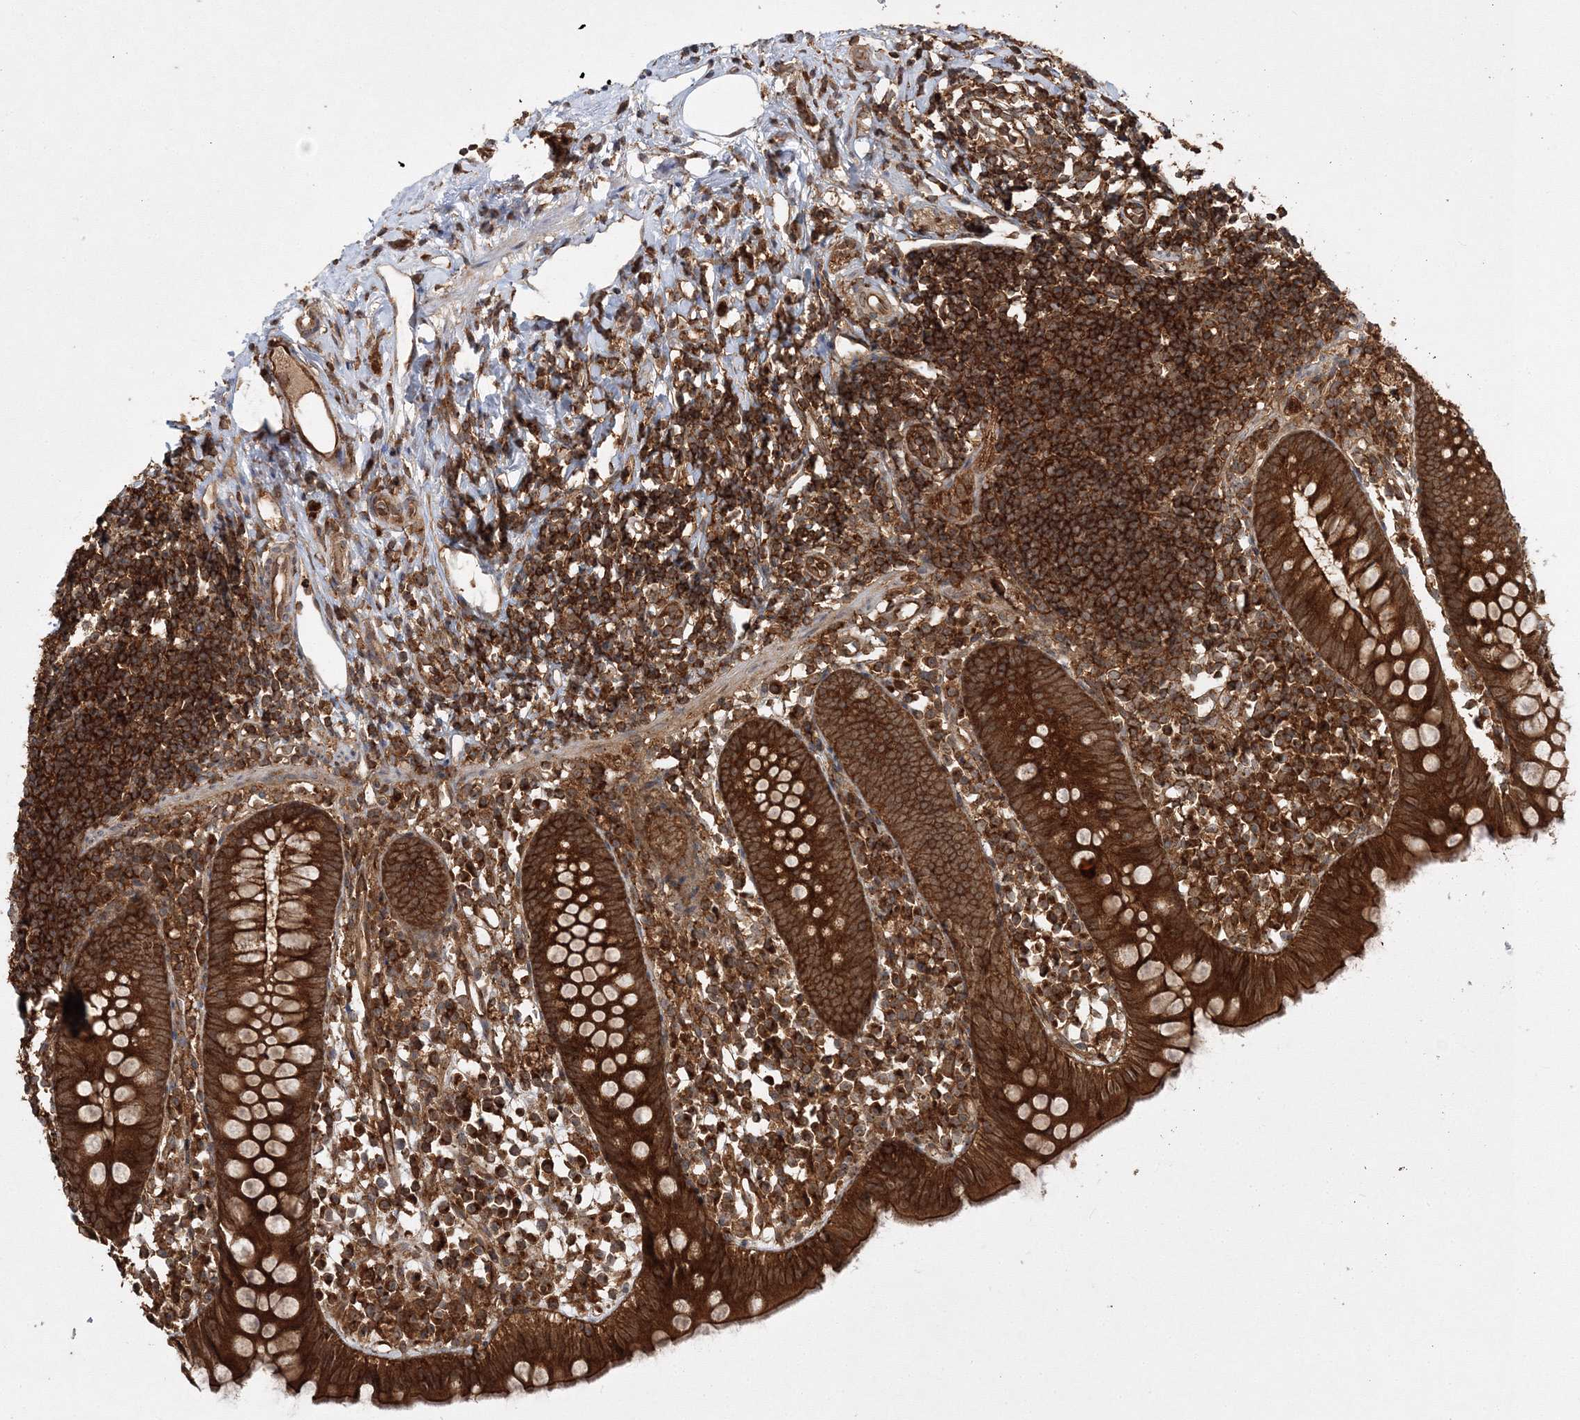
{"staining": {"intensity": "strong", "quantity": ">75%", "location": "cytoplasmic/membranous"}, "tissue": "appendix", "cell_type": "Glandular cells", "image_type": "normal", "snomed": [{"axis": "morphology", "description": "Normal tissue, NOS"}, {"axis": "topography", "description": "Appendix"}], "caption": "A high amount of strong cytoplasmic/membranous positivity is appreciated in approximately >75% of glandular cells in normal appendix.", "gene": "WDR37", "patient": {"sex": "female", "age": 20}}